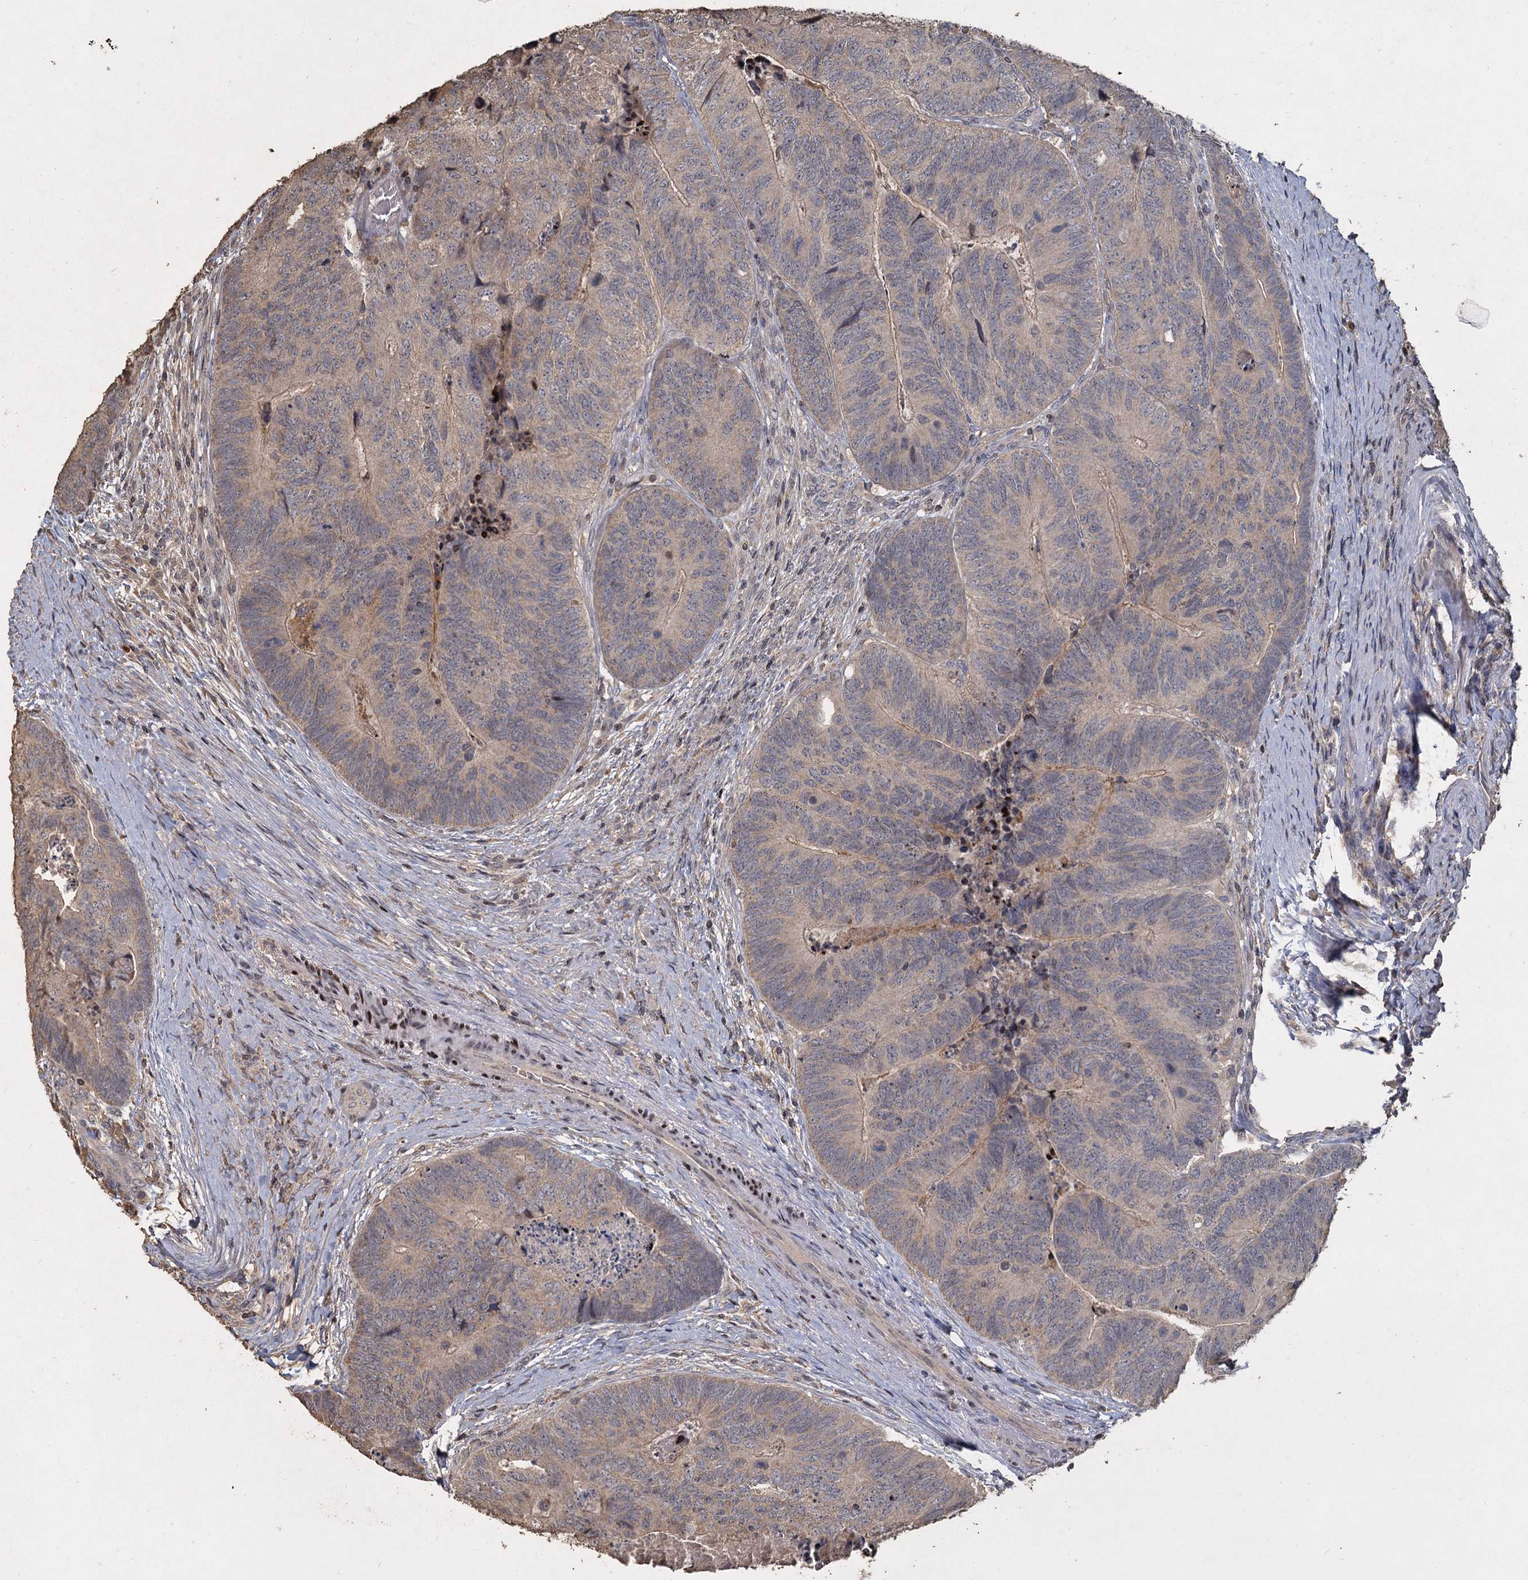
{"staining": {"intensity": "negative", "quantity": "none", "location": "none"}, "tissue": "colorectal cancer", "cell_type": "Tumor cells", "image_type": "cancer", "snomed": [{"axis": "morphology", "description": "Adenocarcinoma, NOS"}, {"axis": "topography", "description": "Colon"}], "caption": "A photomicrograph of human colorectal adenocarcinoma is negative for staining in tumor cells. (DAB immunohistochemistry (IHC), high magnification).", "gene": "CCDC61", "patient": {"sex": "female", "age": 67}}